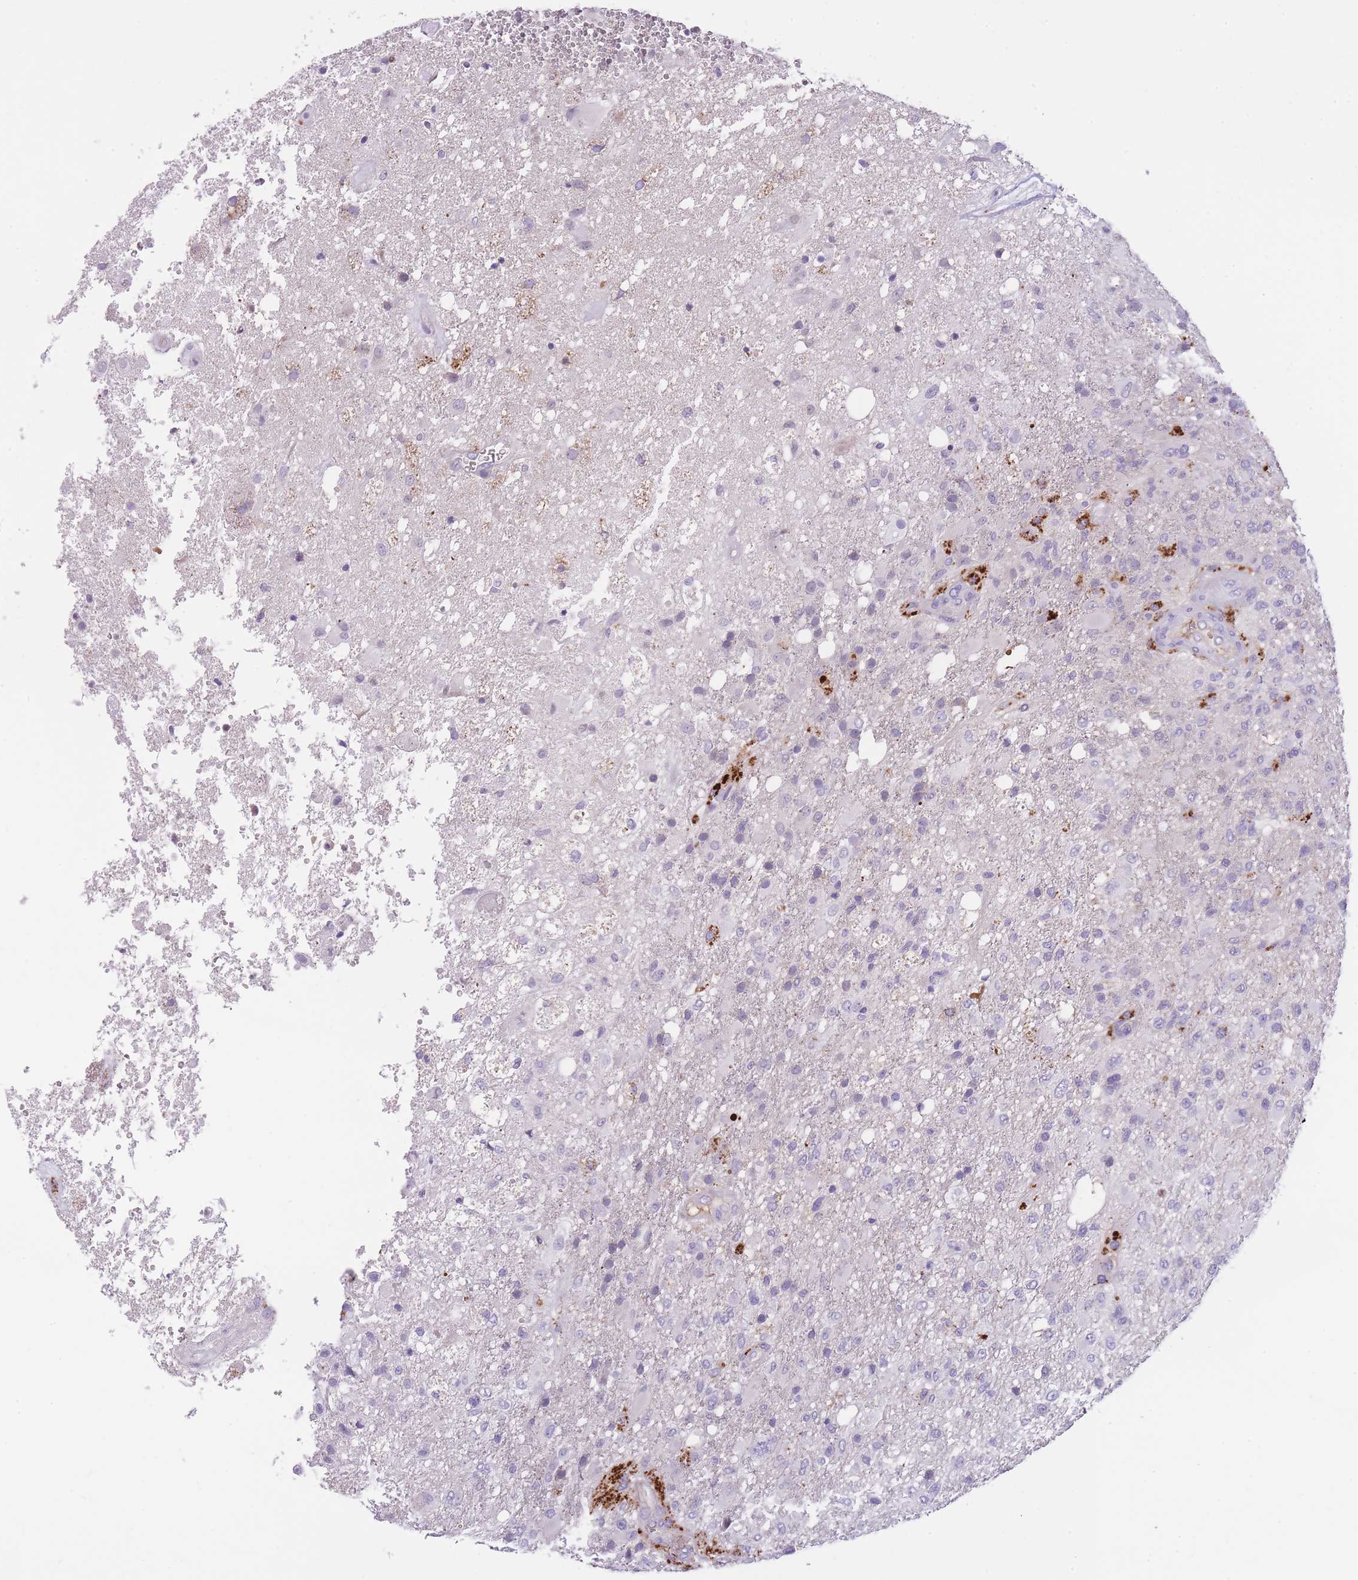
{"staining": {"intensity": "negative", "quantity": "none", "location": "none"}, "tissue": "glioma", "cell_type": "Tumor cells", "image_type": "cancer", "snomed": [{"axis": "morphology", "description": "Glioma, malignant, High grade"}, {"axis": "topography", "description": "Brain"}], "caption": "This is an immunohistochemistry (IHC) micrograph of malignant glioma (high-grade). There is no positivity in tumor cells.", "gene": "GNAT1", "patient": {"sex": "female", "age": 74}}